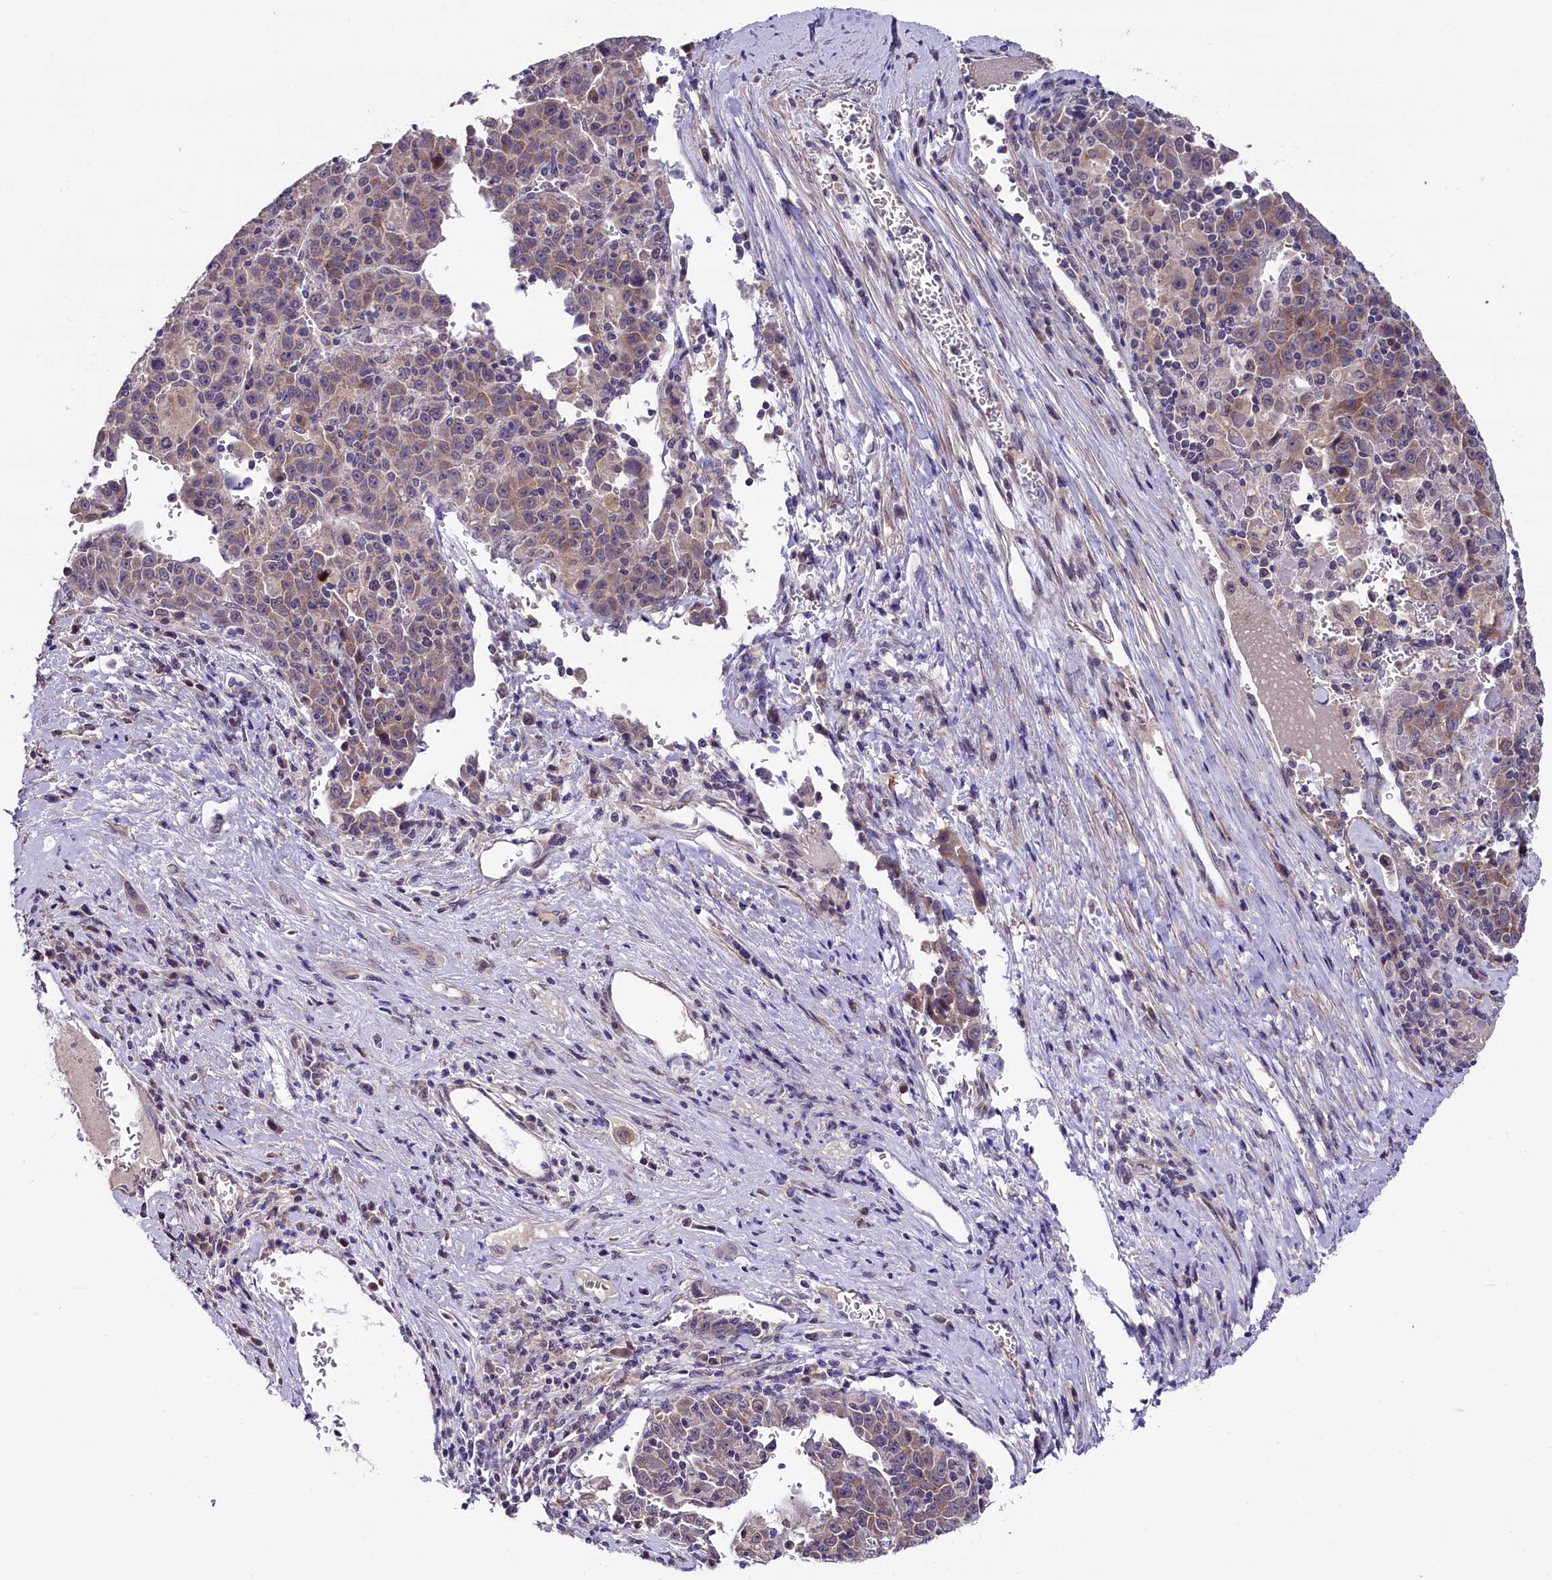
{"staining": {"intensity": "moderate", "quantity": "<25%", "location": "cytoplasmic/membranous"}, "tissue": "liver cancer", "cell_type": "Tumor cells", "image_type": "cancer", "snomed": [{"axis": "morphology", "description": "Carcinoma, Hepatocellular, NOS"}, {"axis": "topography", "description": "Liver"}], "caption": "Human liver hepatocellular carcinoma stained for a protein (brown) reveals moderate cytoplasmic/membranous positive expression in approximately <25% of tumor cells.", "gene": "SLC39A6", "patient": {"sex": "female", "age": 53}}